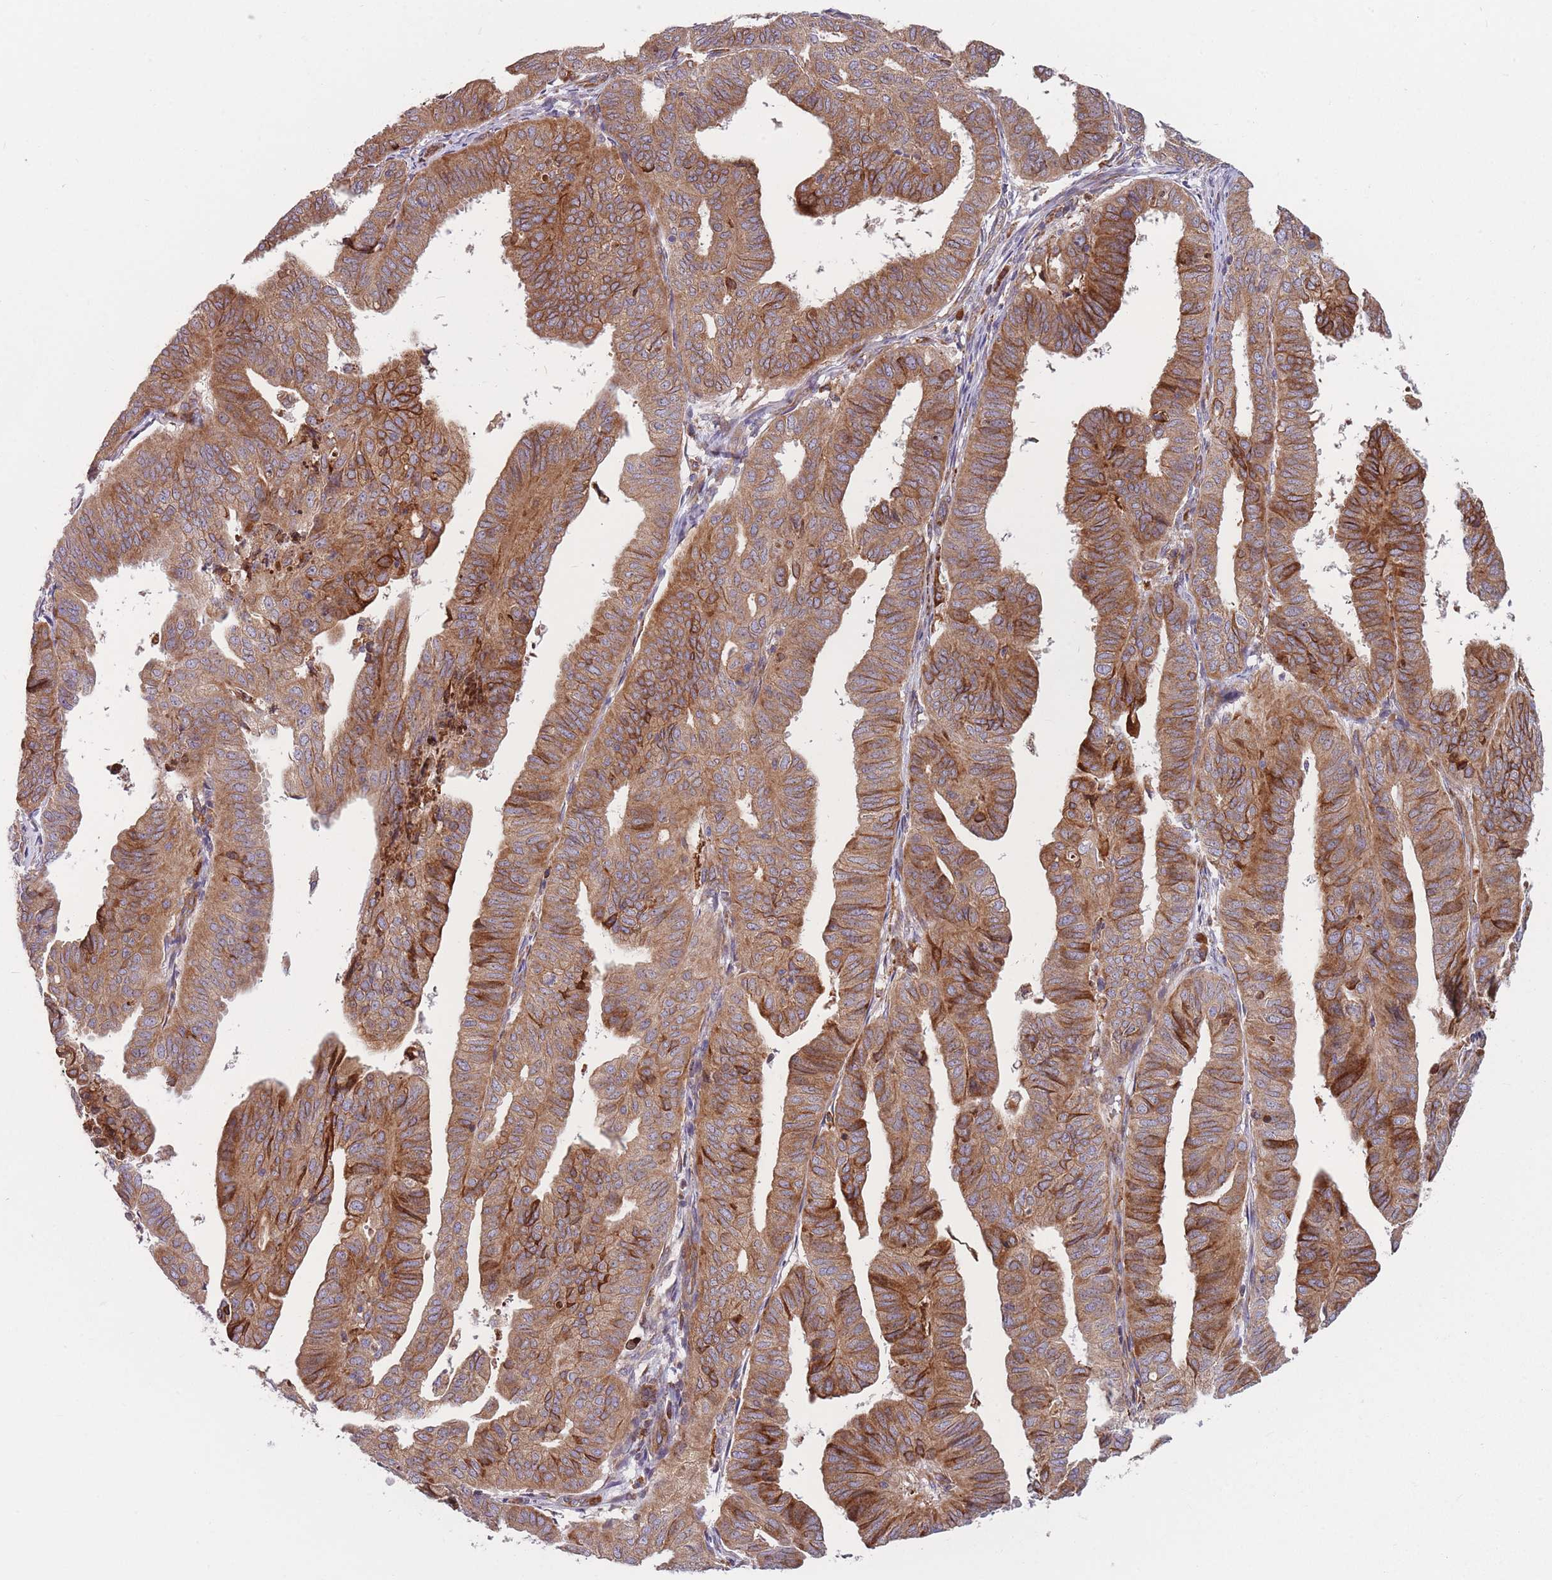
{"staining": {"intensity": "moderate", "quantity": ">75%", "location": "cytoplasmic/membranous"}, "tissue": "endometrial cancer", "cell_type": "Tumor cells", "image_type": "cancer", "snomed": [{"axis": "morphology", "description": "Adenocarcinoma, NOS"}, {"axis": "topography", "description": "Uterus"}], "caption": "A histopathology image of human endometrial adenocarcinoma stained for a protein demonstrates moderate cytoplasmic/membranous brown staining in tumor cells.", "gene": "TMEM131L", "patient": {"sex": "female", "age": 77}}